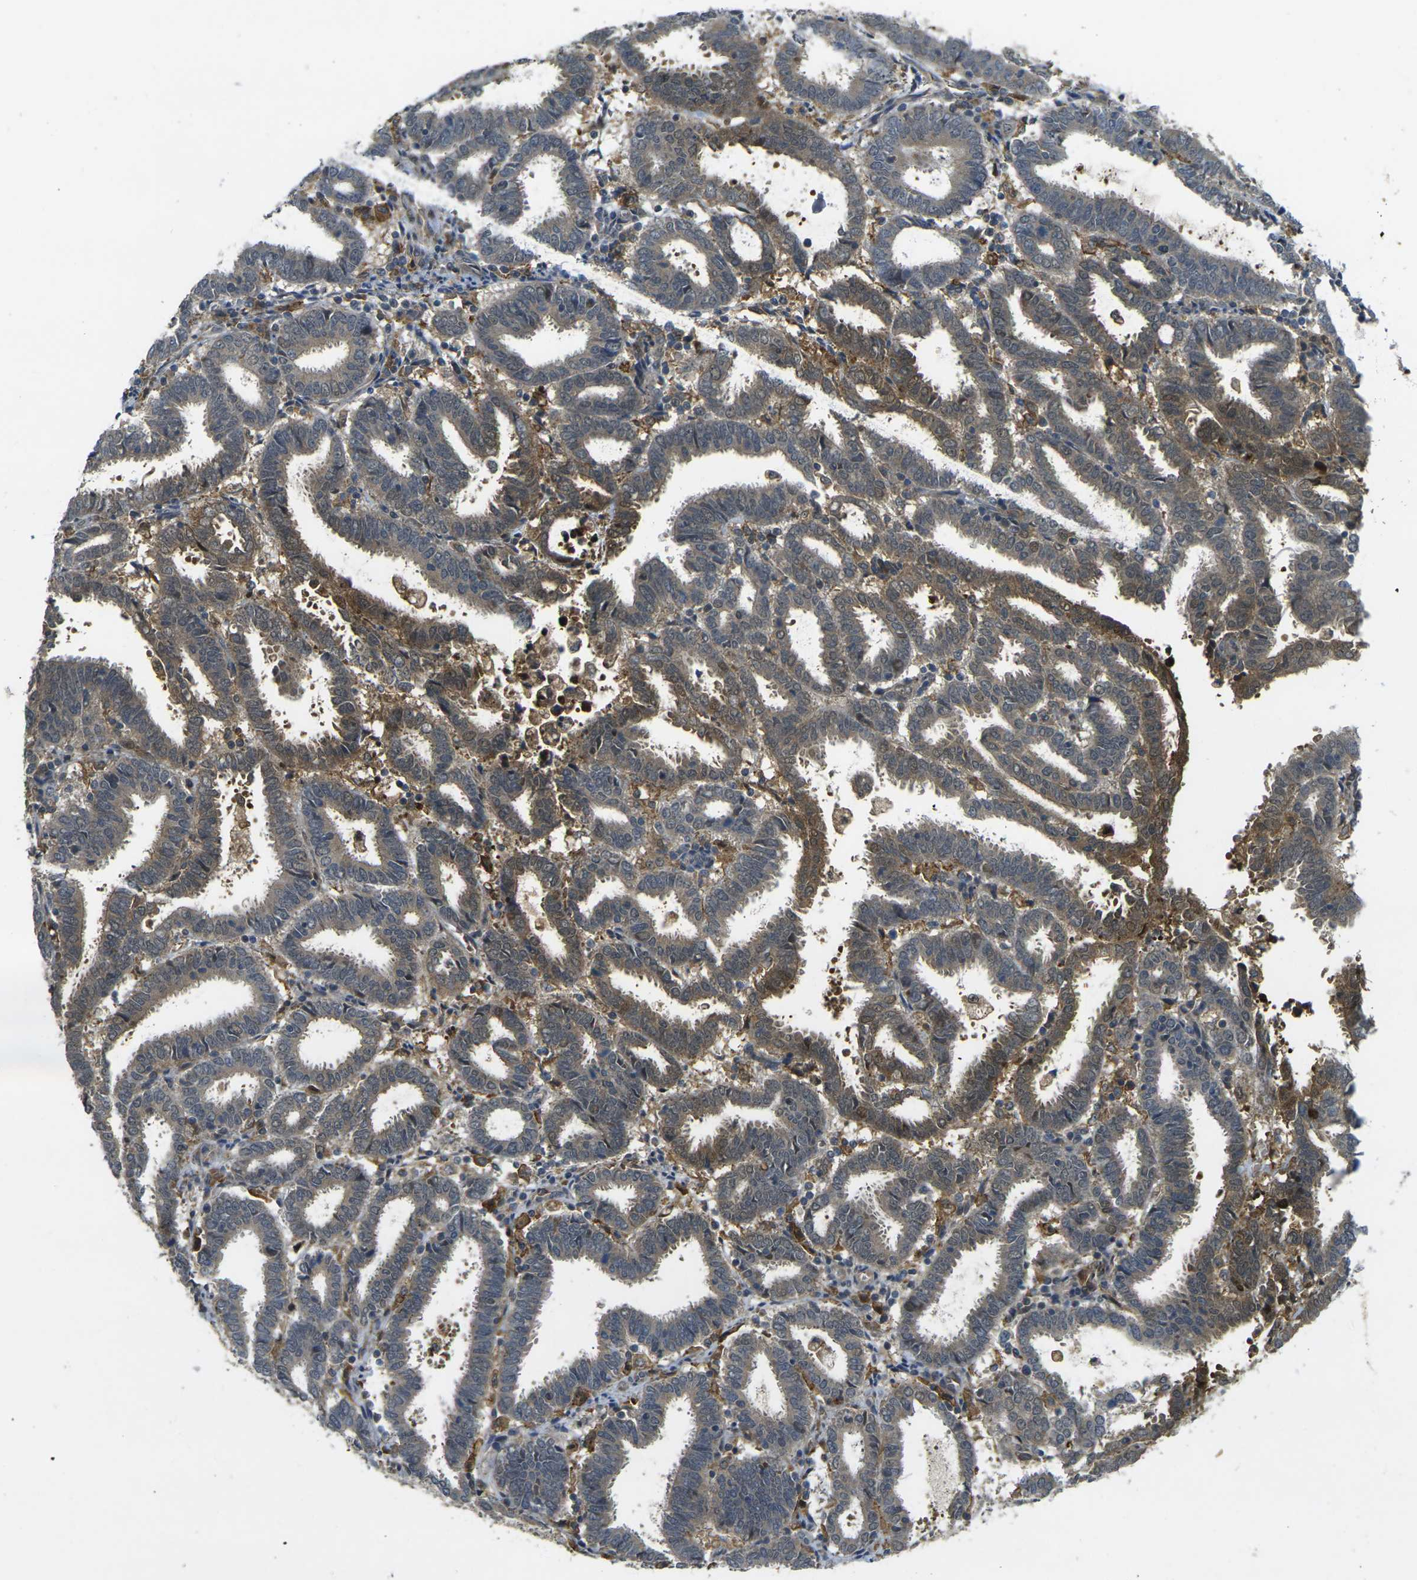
{"staining": {"intensity": "moderate", "quantity": ">75%", "location": "cytoplasmic/membranous"}, "tissue": "endometrial cancer", "cell_type": "Tumor cells", "image_type": "cancer", "snomed": [{"axis": "morphology", "description": "Adenocarcinoma, NOS"}, {"axis": "topography", "description": "Uterus"}], "caption": "IHC micrograph of human endometrial cancer stained for a protein (brown), which exhibits medium levels of moderate cytoplasmic/membranous positivity in about >75% of tumor cells.", "gene": "PIGL", "patient": {"sex": "female", "age": 83}}